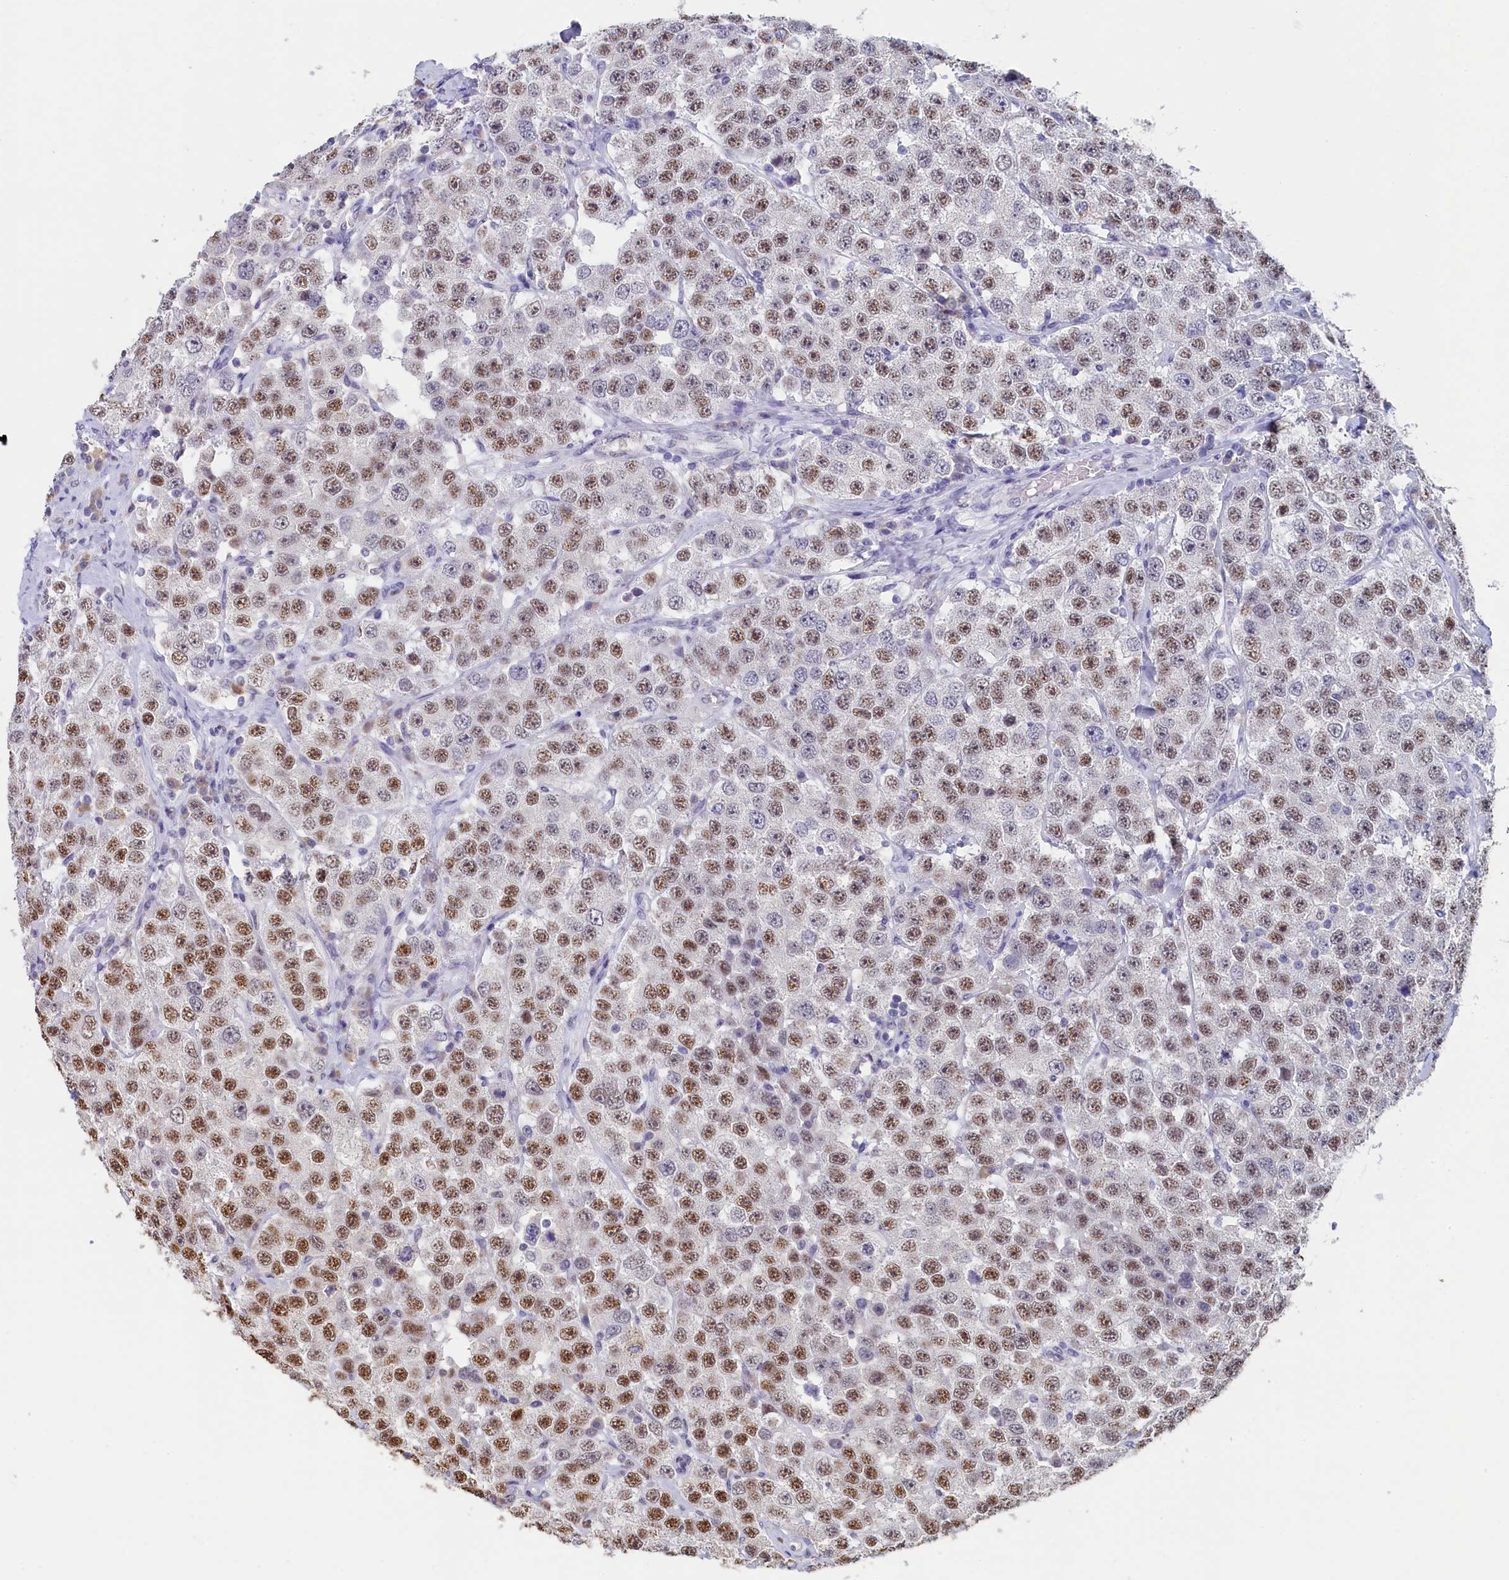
{"staining": {"intensity": "moderate", "quantity": "25%-75%", "location": "nuclear"}, "tissue": "testis cancer", "cell_type": "Tumor cells", "image_type": "cancer", "snomed": [{"axis": "morphology", "description": "Seminoma, NOS"}, {"axis": "topography", "description": "Testis"}], "caption": "Immunohistochemistry (IHC) (DAB (3,3'-diaminobenzidine)) staining of human seminoma (testis) exhibits moderate nuclear protein positivity in about 25%-75% of tumor cells.", "gene": "MOSPD3", "patient": {"sex": "male", "age": 28}}